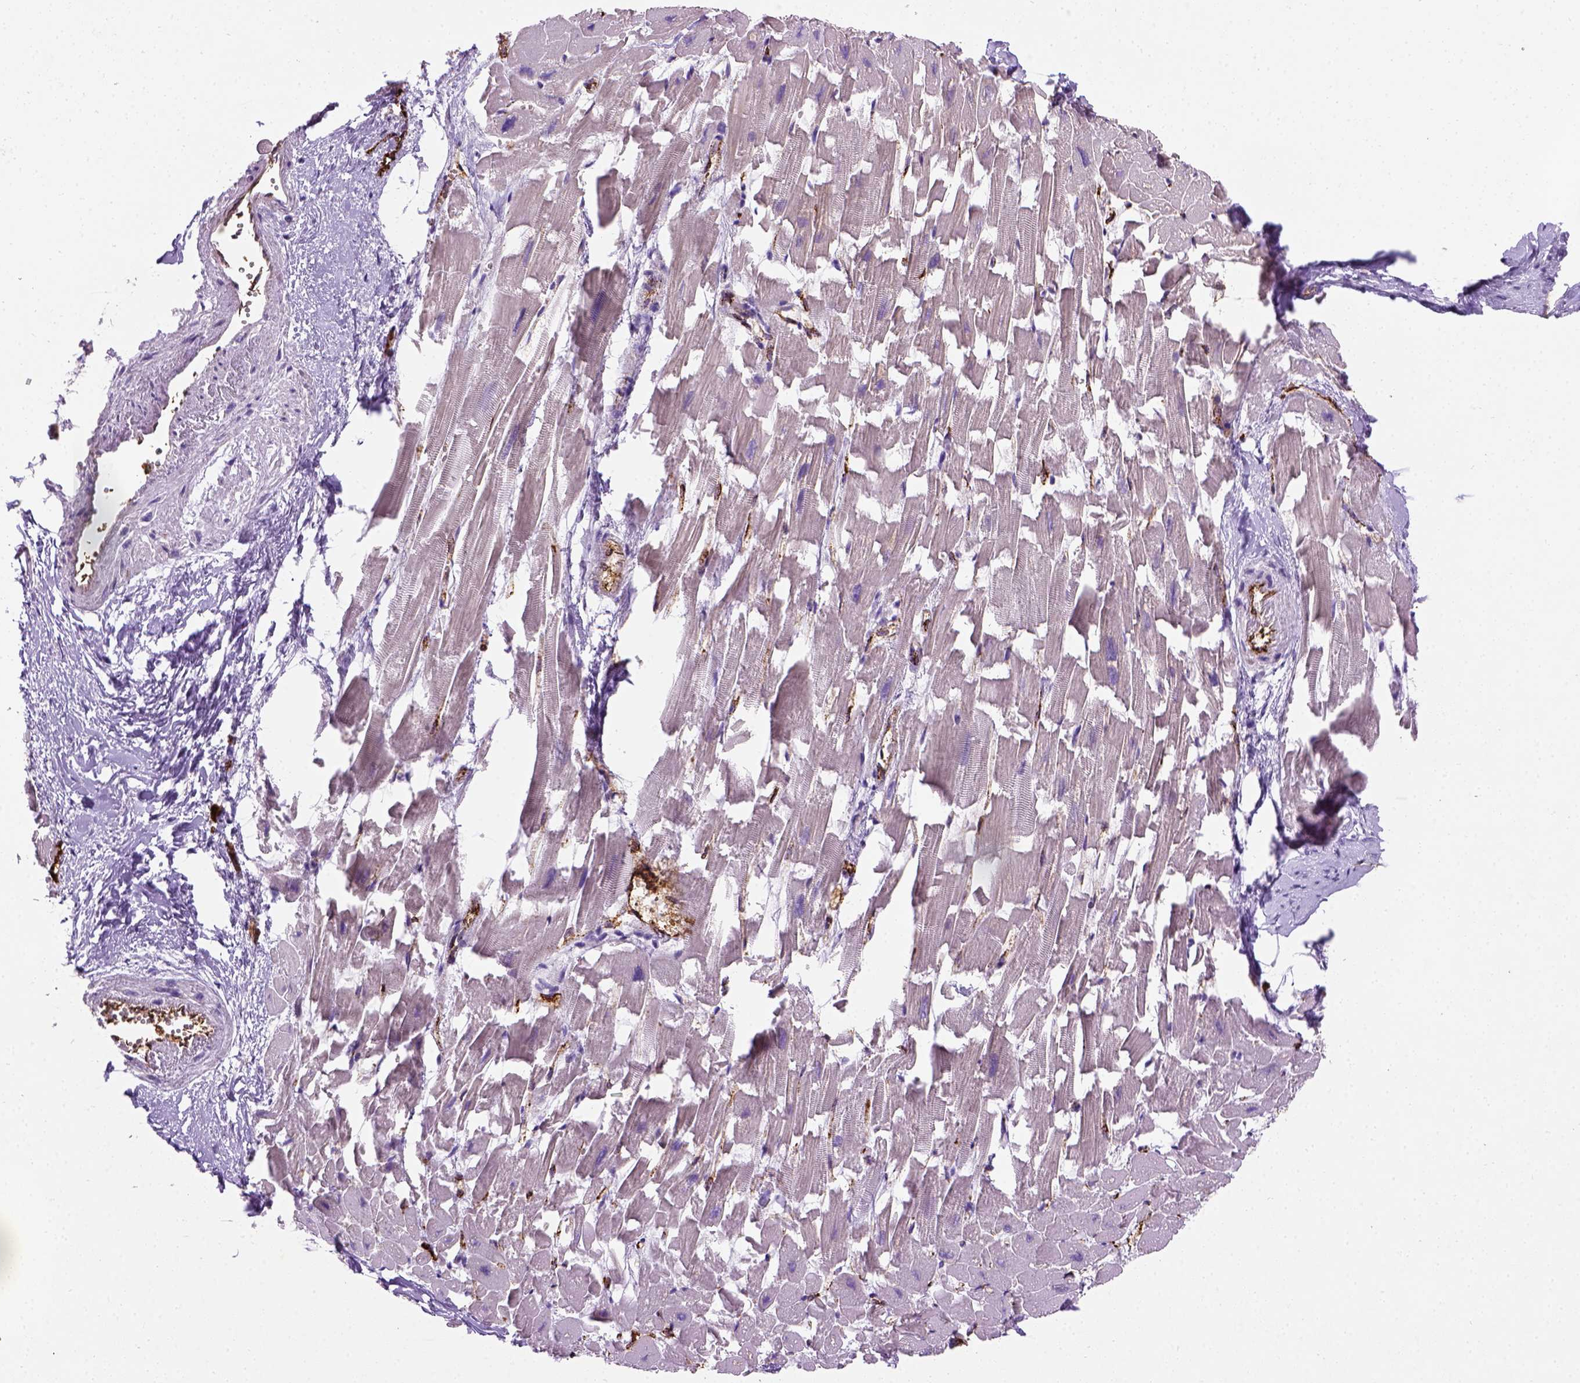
{"staining": {"intensity": "negative", "quantity": "none", "location": "none"}, "tissue": "heart muscle", "cell_type": "Cardiomyocytes", "image_type": "normal", "snomed": [{"axis": "morphology", "description": "Normal tissue, NOS"}, {"axis": "topography", "description": "Heart"}], "caption": "Immunohistochemistry (IHC) photomicrograph of normal heart muscle: human heart muscle stained with DAB (3,3'-diaminobenzidine) displays no significant protein staining in cardiomyocytes. (DAB immunohistochemistry (IHC) visualized using brightfield microscopy, high magnification).", "gene": "VWF", "patient": {"sex": "female", "age": 64}}